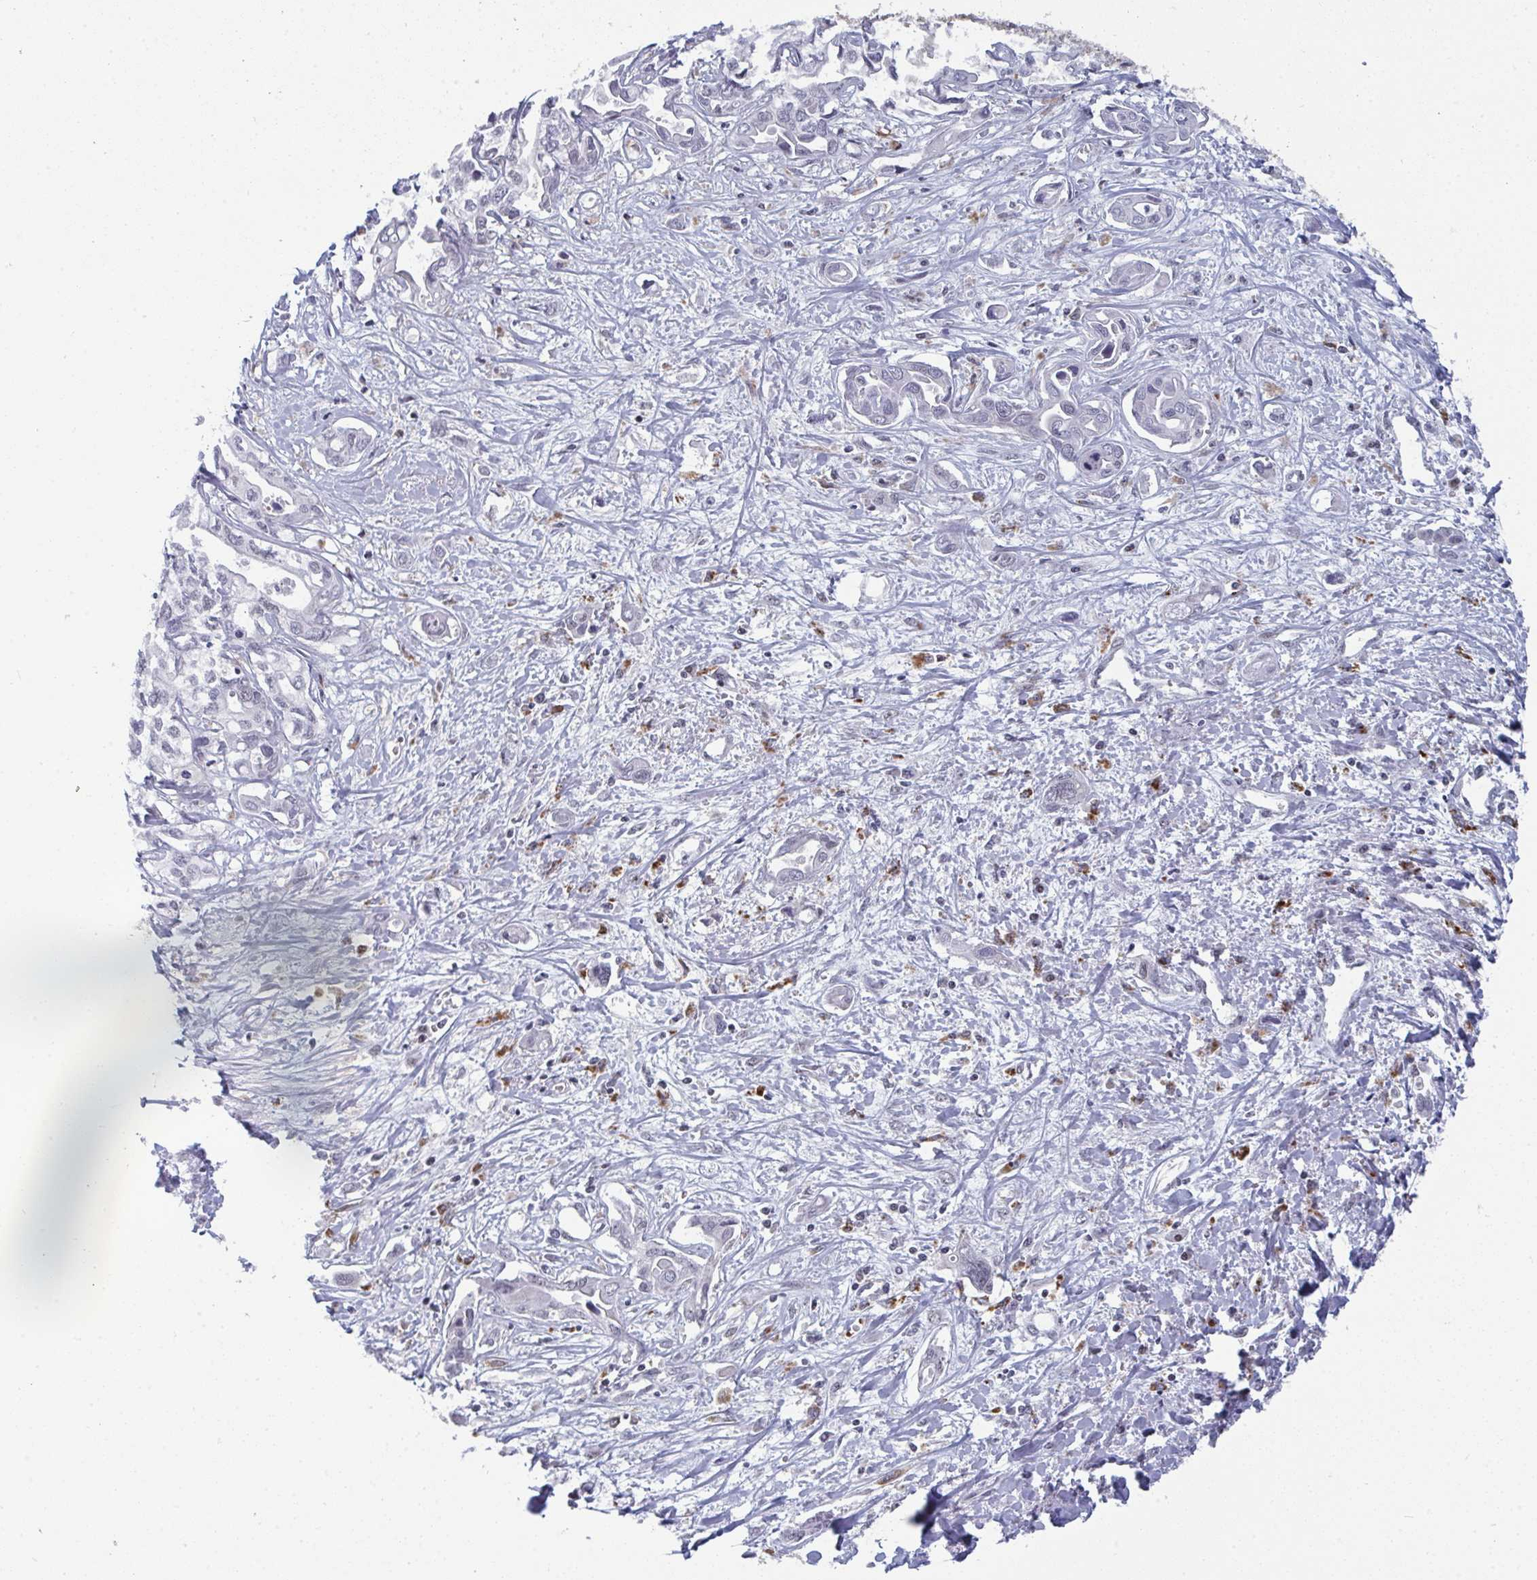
{"staining": {"intensity": "negative", "quantity": "none", "location": "none"}, "tissue": "liver cancer", "cell_type": "Tumor cells", "image_type": "cancer", "snomed": [{"axis": "morphology", "description": "Cholangiocarcinoma"}, {"axis": "topography", "description": "Liver"}], "caption": "DAB (3,3'-diaminobenzidine) immunohistochemical staining of cholangiocarcinoma (liver) demonstrates no significant staining in tumor cells.", "gene": "ATF1", "patient": {"sex": "female", "age": 64}}